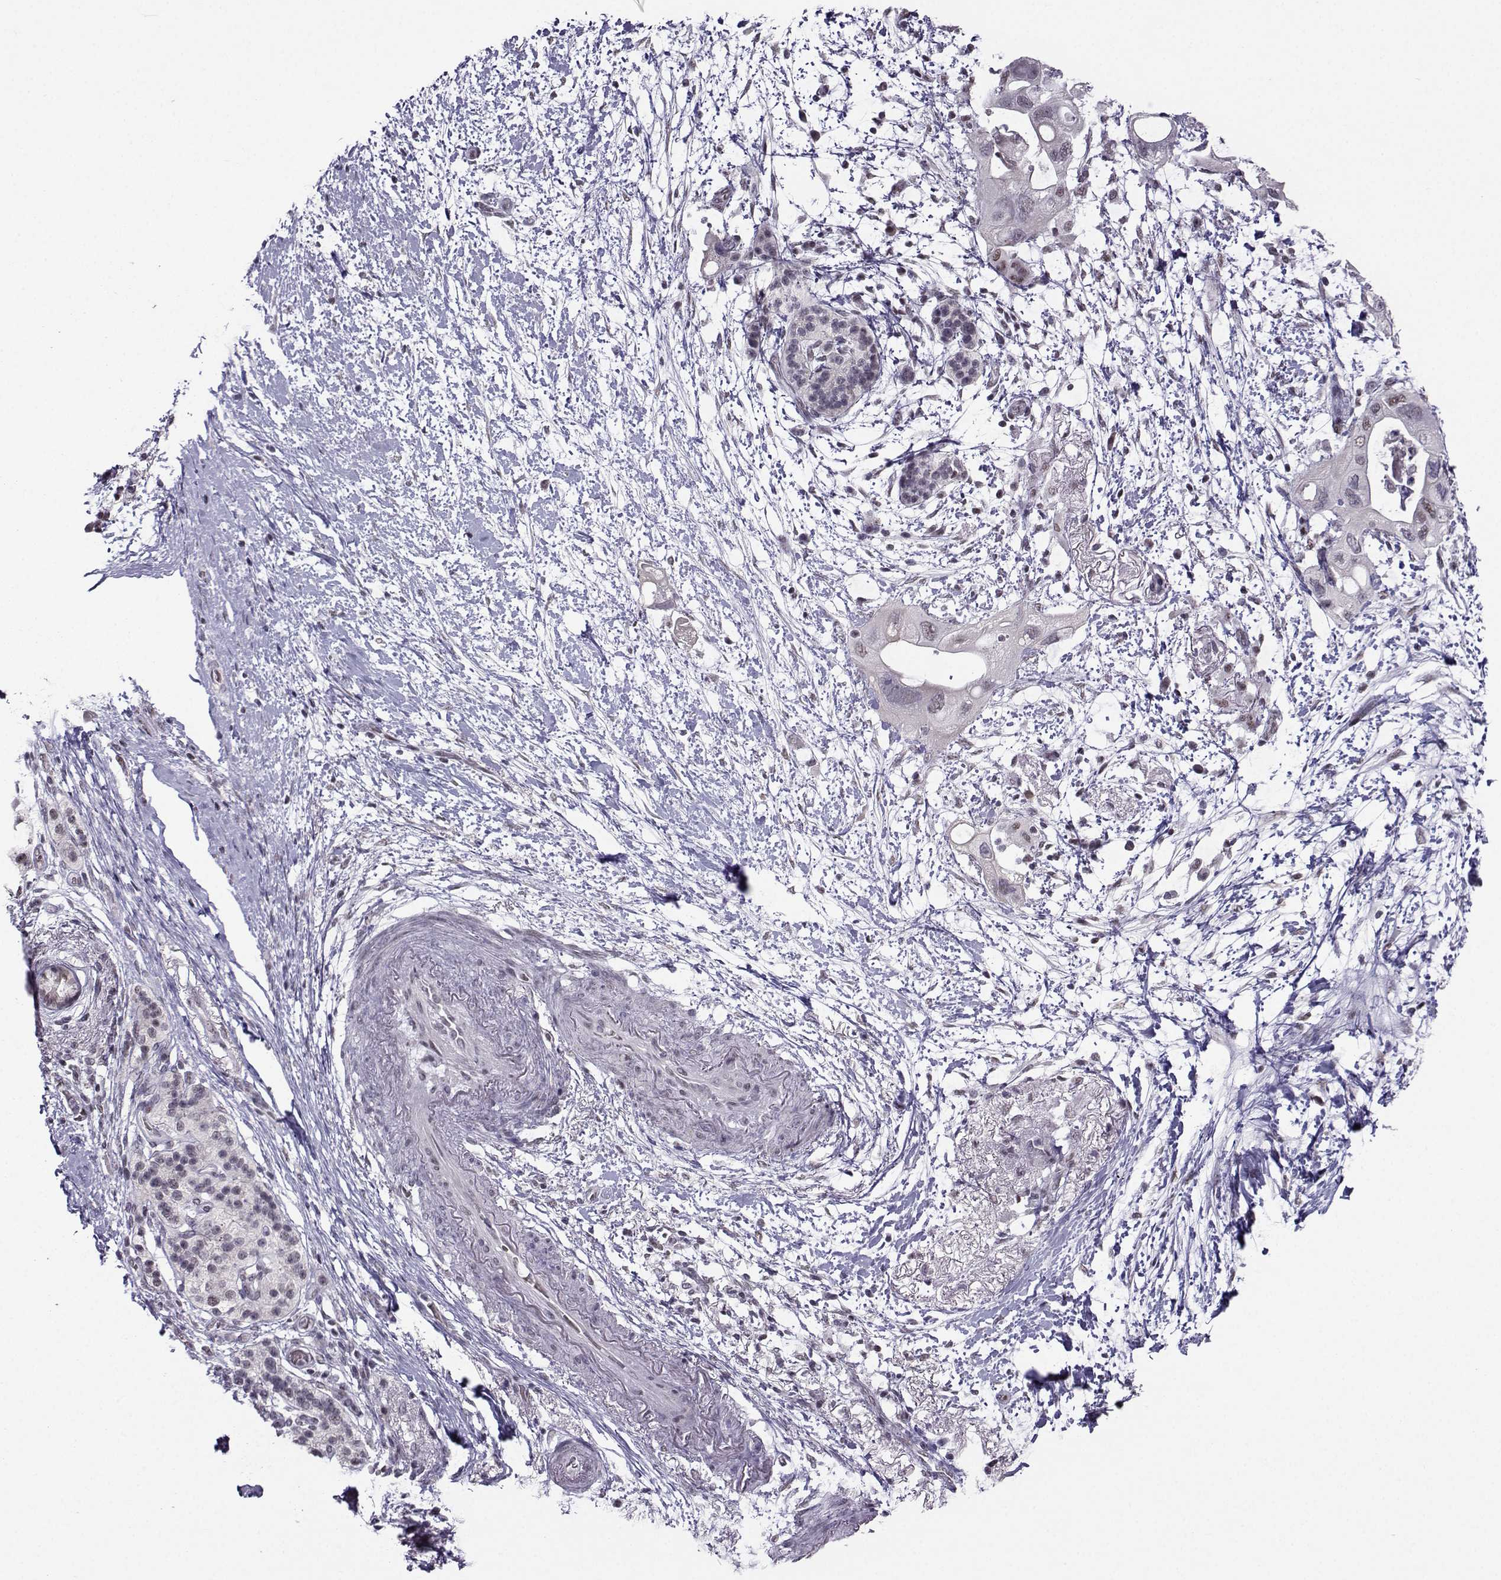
{"staining": {"intensity": "negative", "quantity": "none", "location": "none"}, "tissue": "pancreatic cancer", "cell_type": "Tumor cells", "image_type": "cancer", "snomed": [{"axis": "morphology", "description": "Adenocarcinoma, NOS"}, {"axis": "topography", "description": "Pancreas"}], "caption": "Tumor cells show no significant staining in pancreatic cancer (adenocarcinoma).", "gene": "LIN28A", "patient": {"sex": "female", "age": 72}}